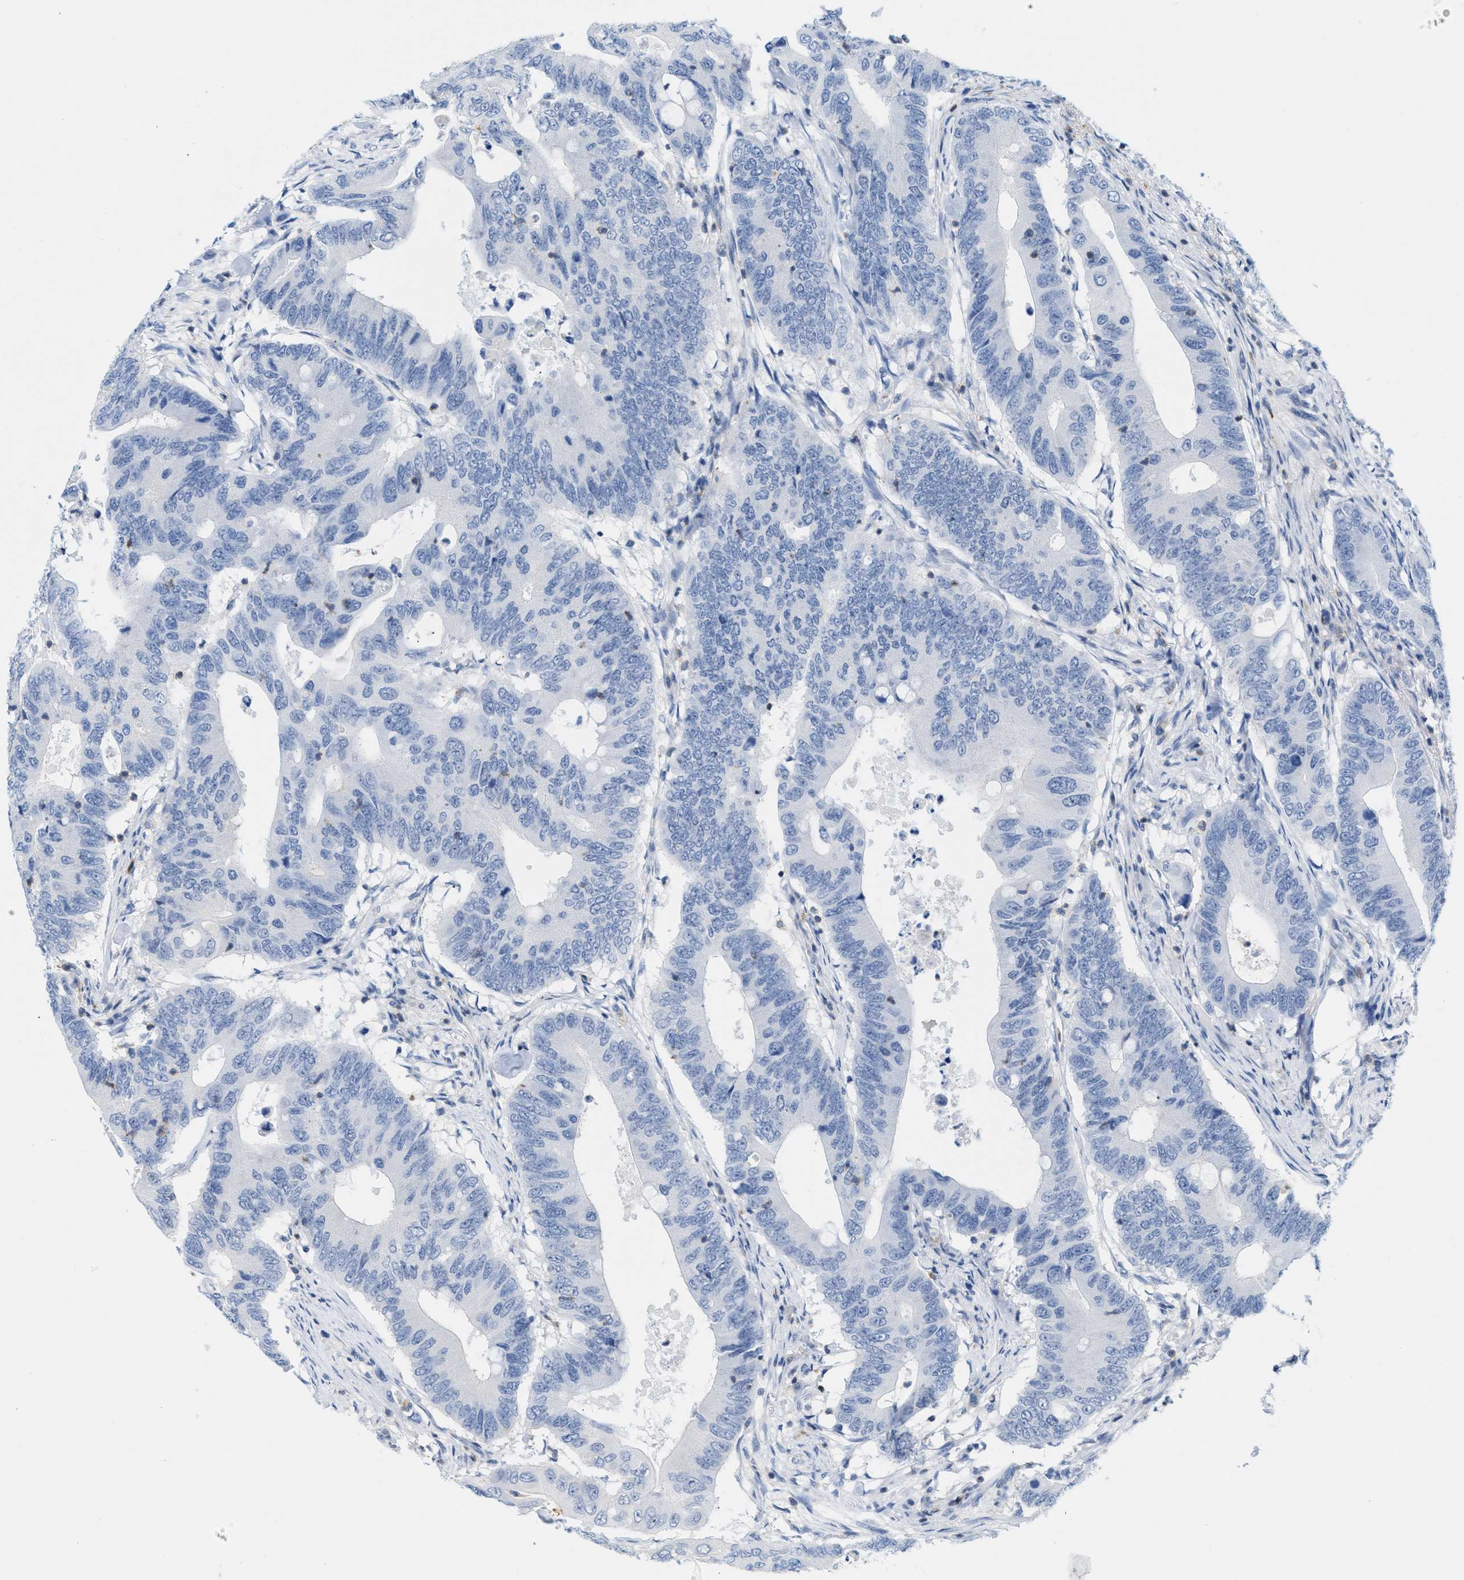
{"staining": {"intensity": "negative", "quantity": "none", "location": "none"}, "tissue": "colorectal cancer", "cell_type": "Tumor cells", "image_type": "cancer", "snomed": [{"axis": "morphology", "description": "Adenocarcinoma, NOS"}, {"axis": "topography", "description": "Colon"}], "caption": "The micrograph reveals no significant staining in tumor cells of adenocarcinoma (colorectal).", "gene": "IL16", "patient": {"sex": "male", "age": 71}}